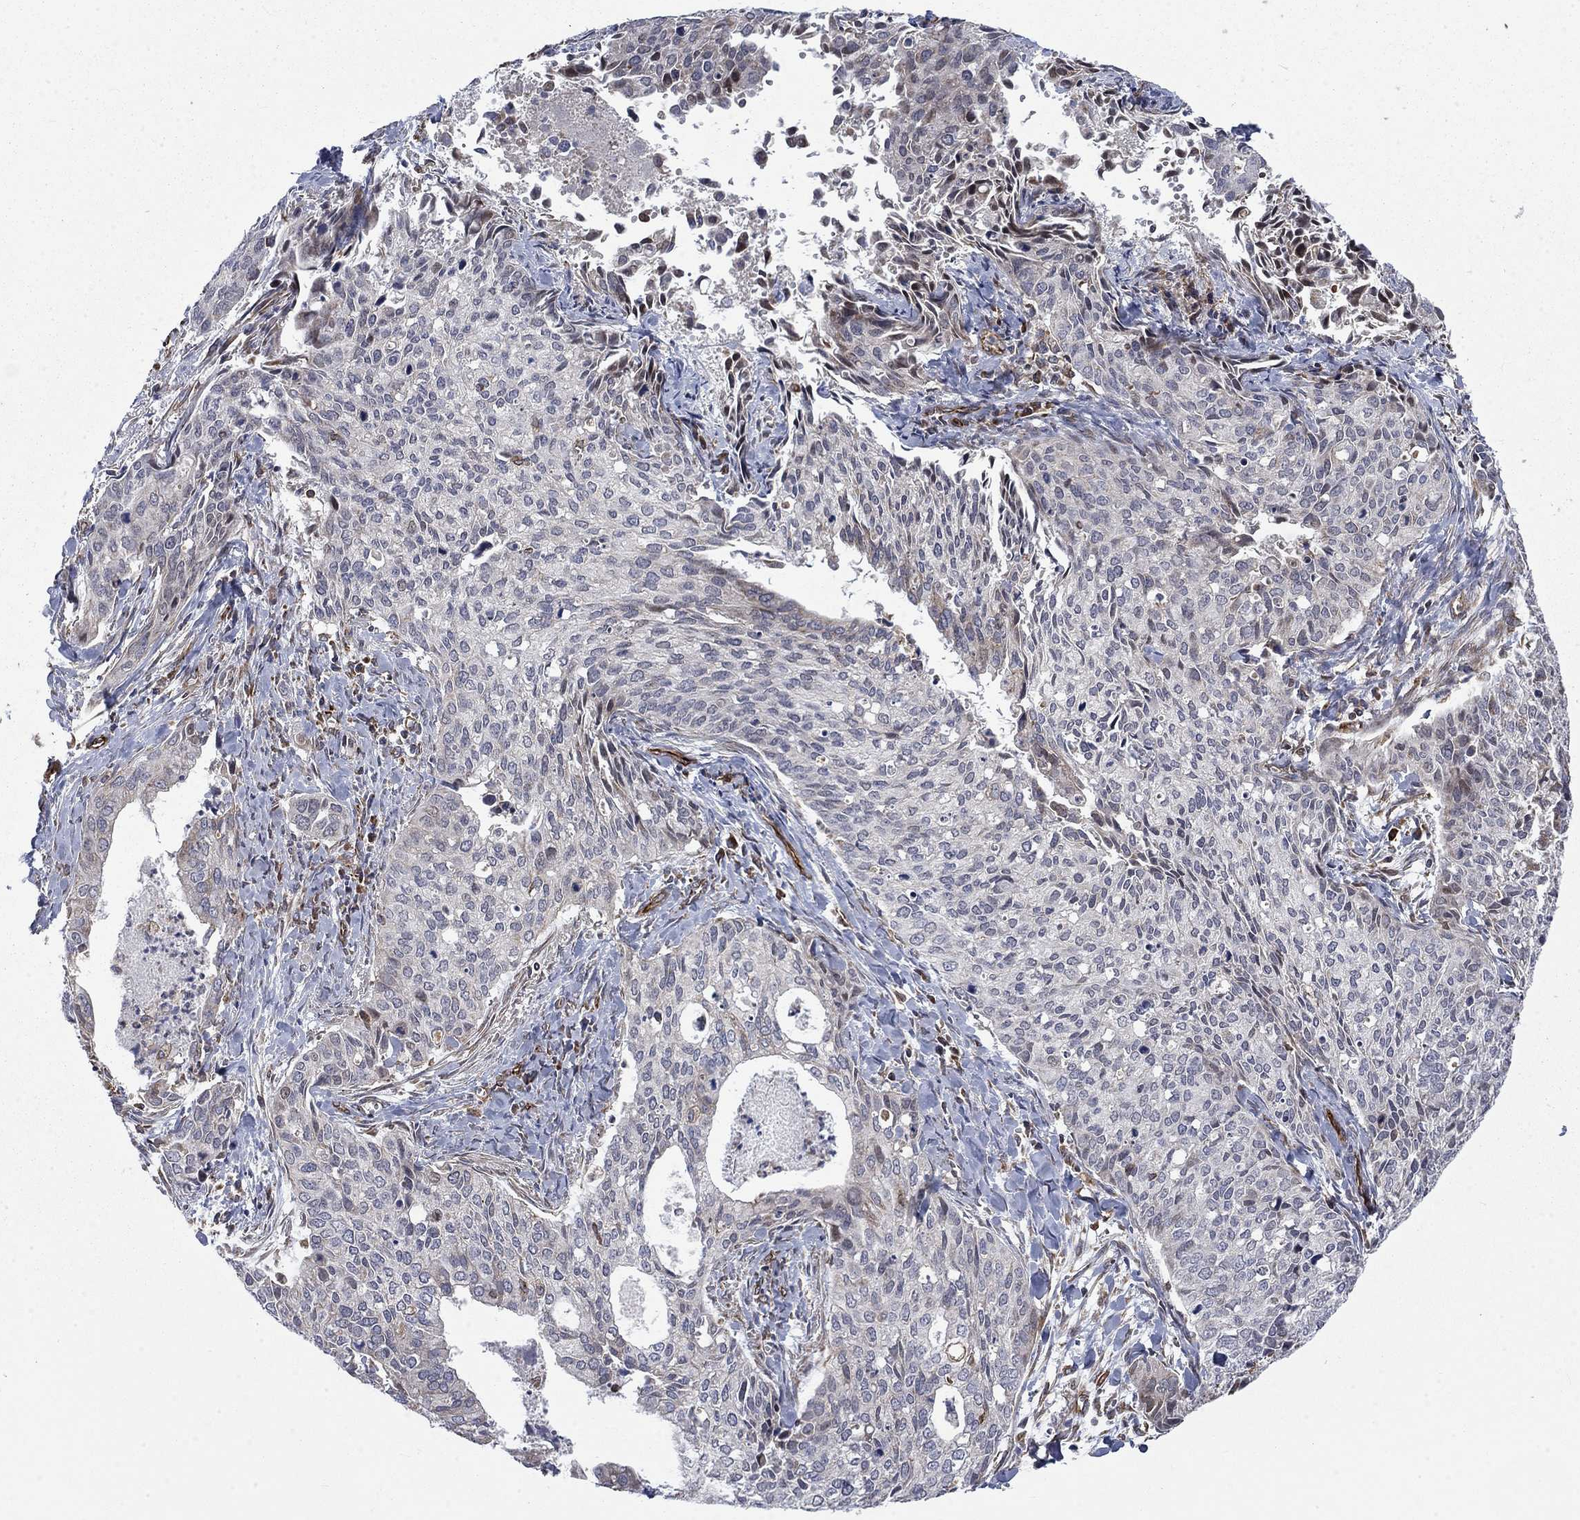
{"staining": {"intensity": "negative", "quantity": "none", "location": "none"}, "tissue": "cervical cancer", "cell_type": "Tumor cells", "image_type": "cancer", "snomed": [{"axis": "morphology", "description": "Squamous cell carcinoma, NOS"}, {"axis": "topography", "description": "Cervix"}], "caption": "Immunohistochemistry histopathology image of neoplastic tissue: cervical cancer stained with DAB shows no significant protein staining in tumor cells.", "gene": "NDUFC1", "patient": {"sex": "female", "age": 29}}